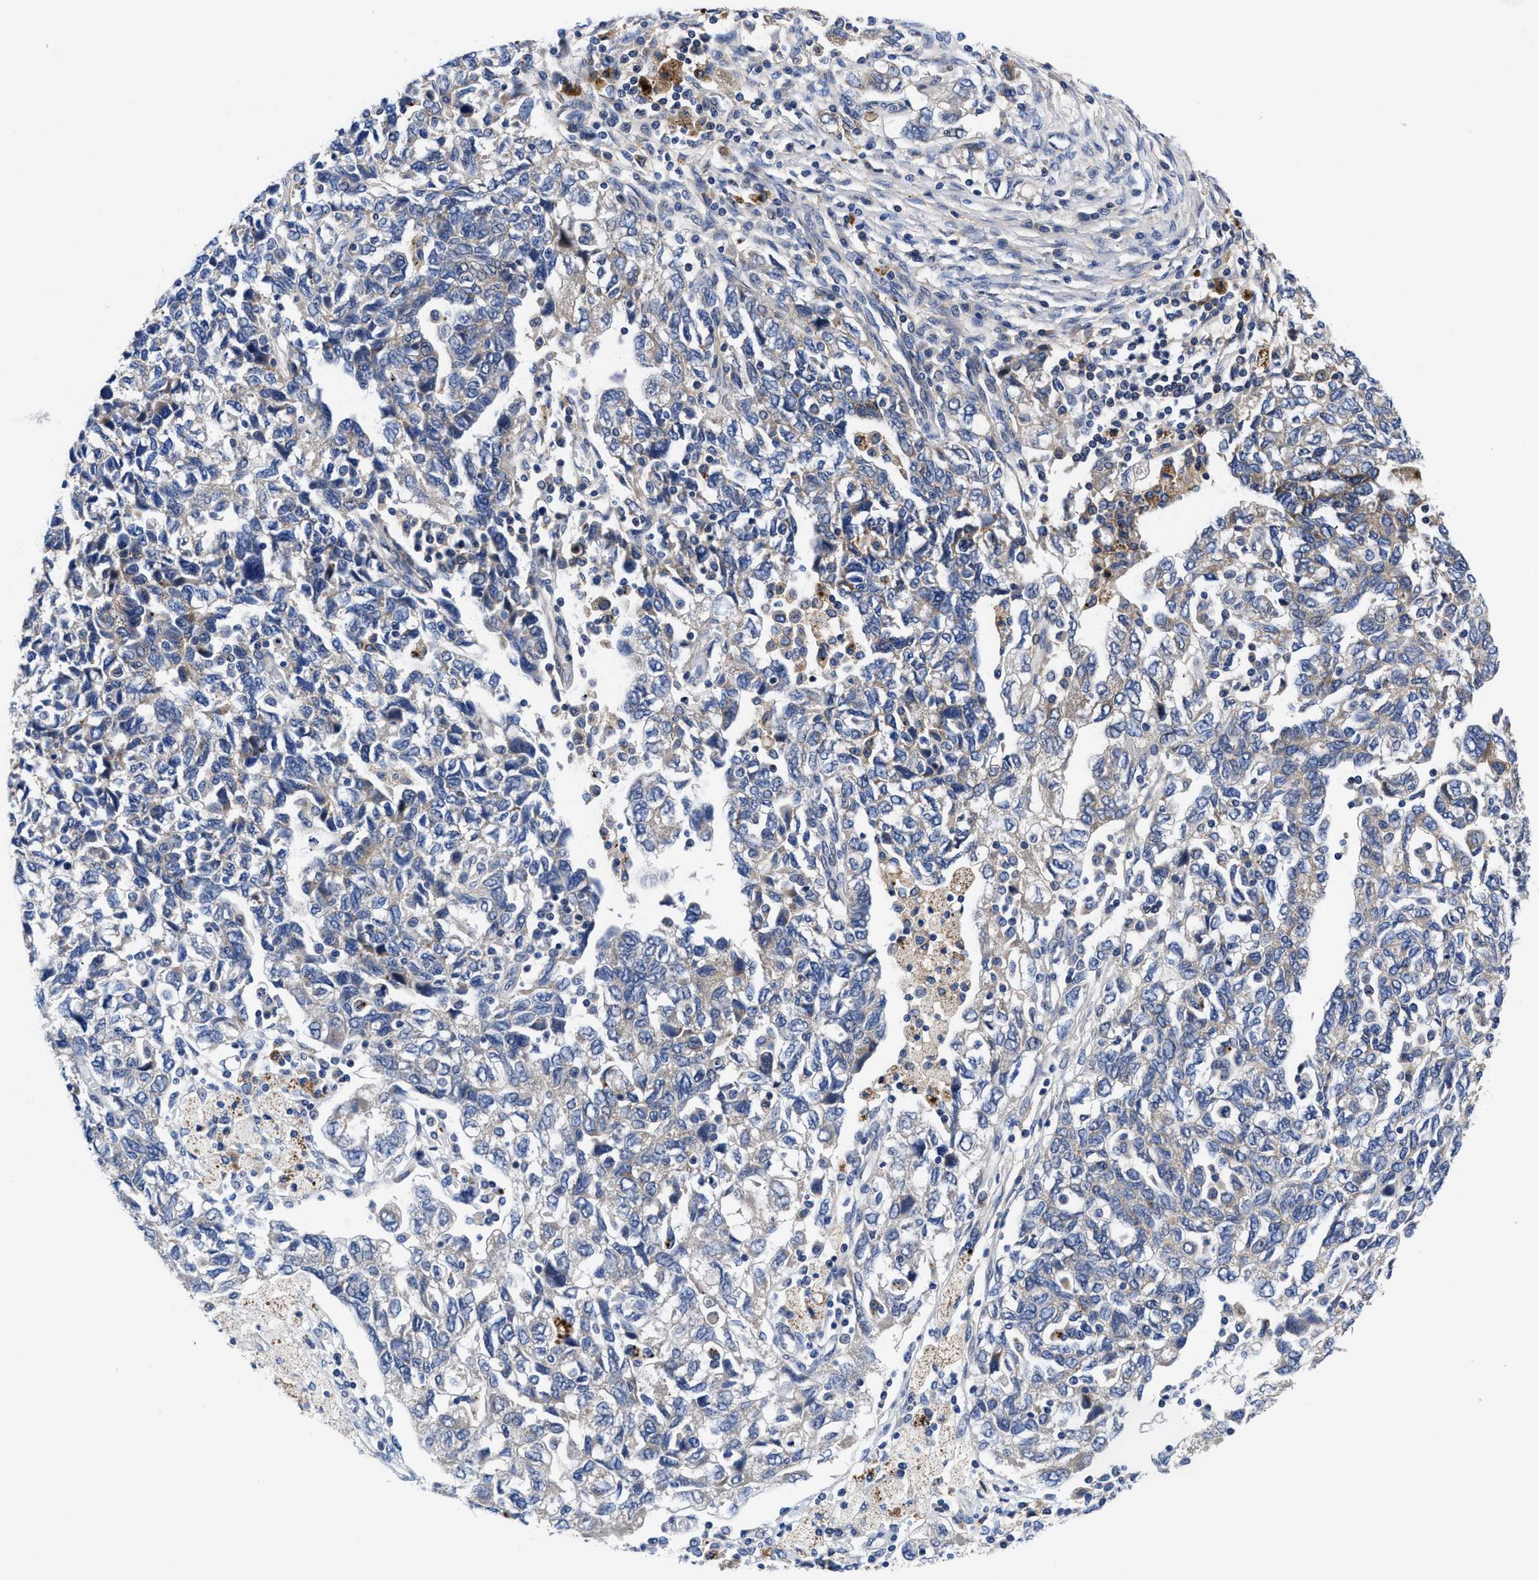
{"staining": {"intensity": "negative", "quantity": "none", "location": "none"}, "tissue": "ovarian cancer", "cell_type": "Tumor cells", "image_type": "cancer", "snomed": [{"axis": "morphology", "description": "Carcinoma, NOS"}, {"axis": "morphology", "description": "Cystadenocarcinoma, serous, NOS"}, {"axis": "topography", "description": "Ovary"}], "caption": "This micrograph is of ovarian cancer stained with IHC to label a protein in brown with the nuclei are counter-stained blue. There is no staining in tumor cells.", "gene": "DHRS13", "patient": {"sex": "female", "age": 69}}